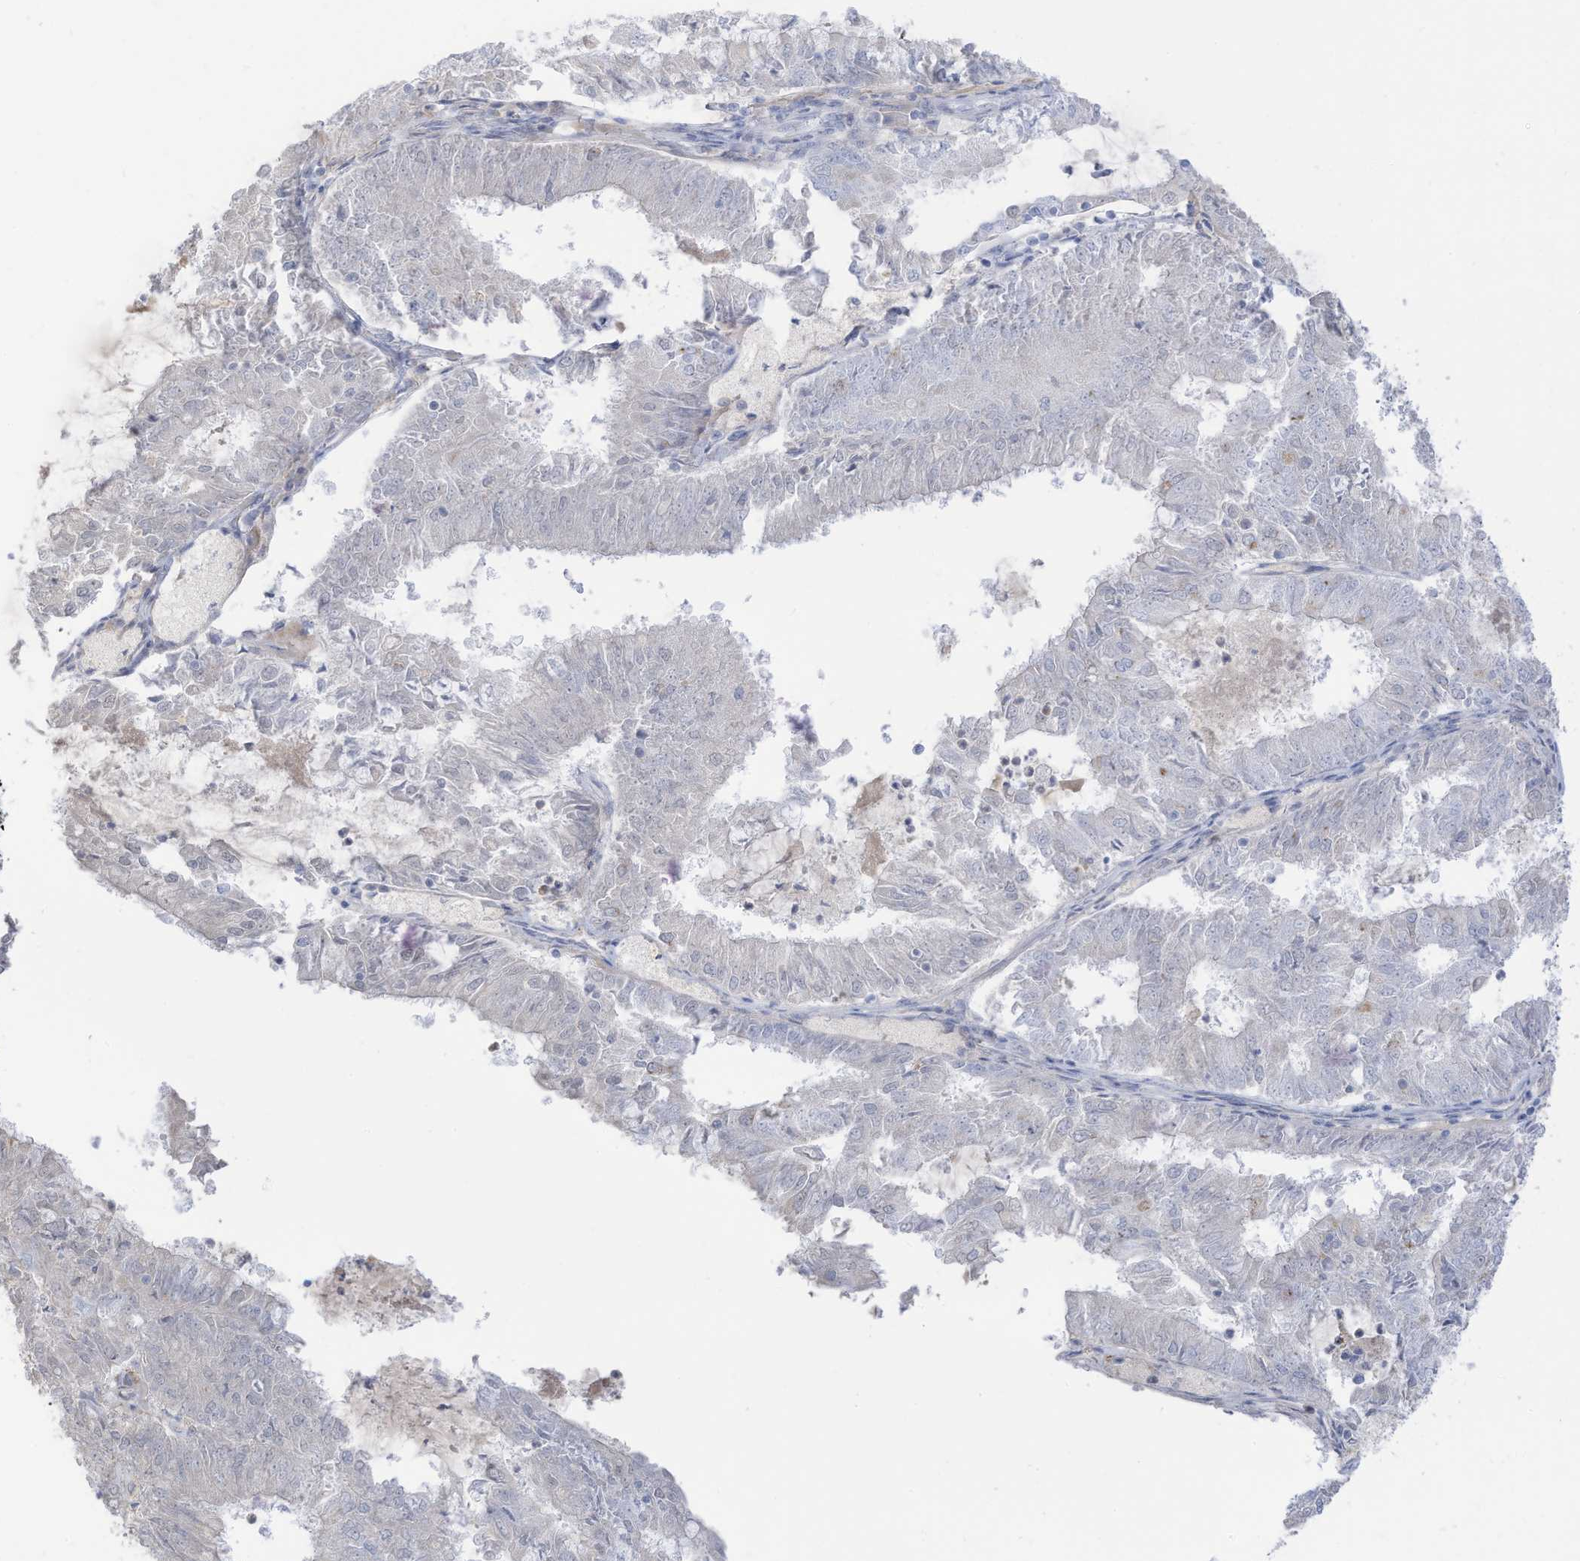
{"staining": {"intensity": "negative", "quantity": "none", "location": "none"}, "tissue": "endometrial cancer", "cell_type": "Tumor cells", "image_type": "cancer", "snomed": [{"axis": "morphology", "description": "Adenocarcinoma, NOS"}, {"axis": "topography", "description": "Endometrium"}], "caption": "Endometrial cancer (adenocarcinoma) stained for a protein using immunohistochemistry exhibits no positivity tumor cells.", "gene": "HSD17B13", "patient": {"sex": "female", "age": 57}}